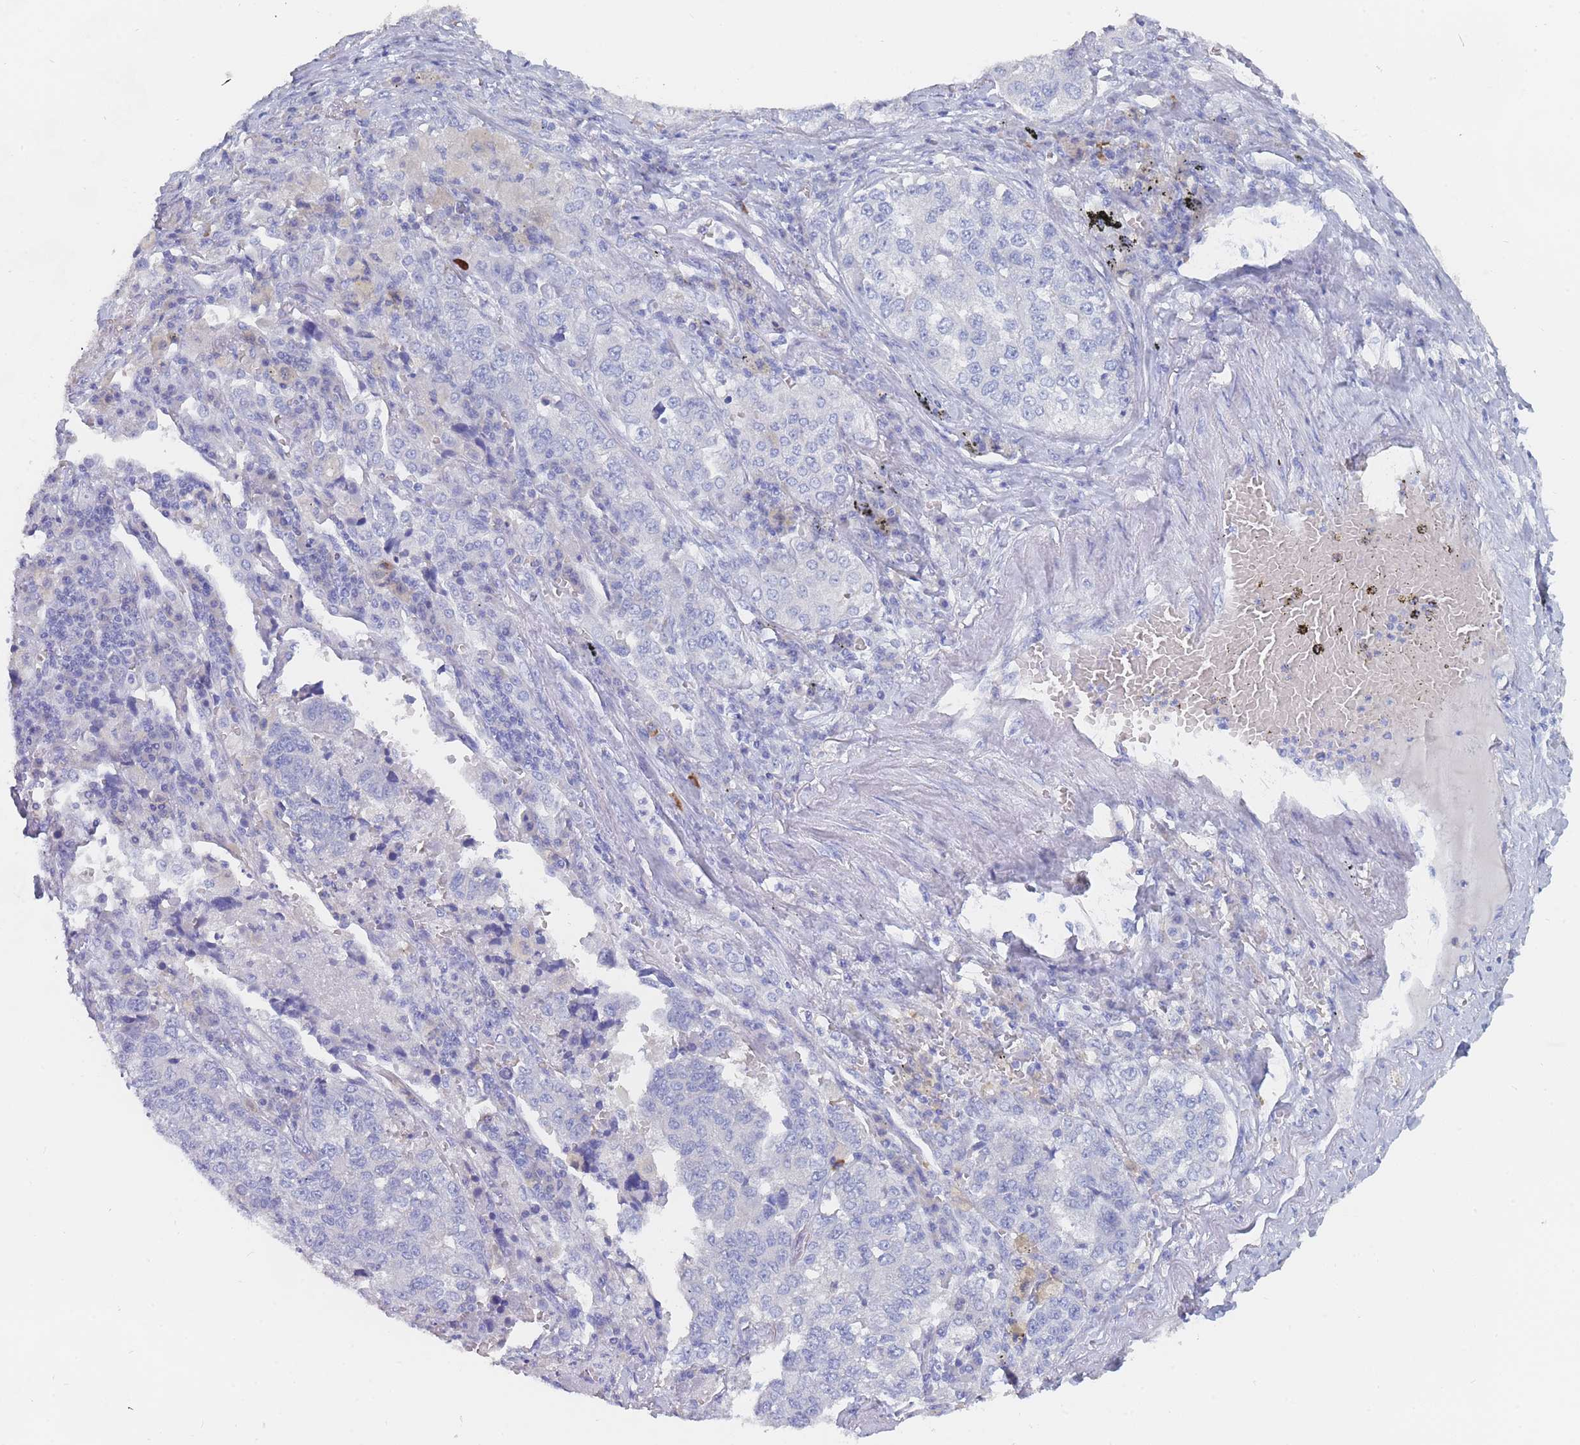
{"staining": {"intensity": "negative", "quantity": "none", "location": "none"}, "tissue": "lung cancer", "cell_type": "Tumor cells", "image_type": "cancer", "snomed": [{"axis": "morphology", "description": "Adenocarcinoma, NOS"}, {"axis": "topography", "description": "Lung"}], "caption": "Immunohistochemistry of human adenocarcinoma (lung) displays no positivity in tumor cells. The staining is performed using DAB (3,3'-diaminobenzidine) brown chromogen with nuclei counter-stained in using hematoxylin.", "gene": "SLC25A35", "patient": {"sex": "male", "age": 49}}